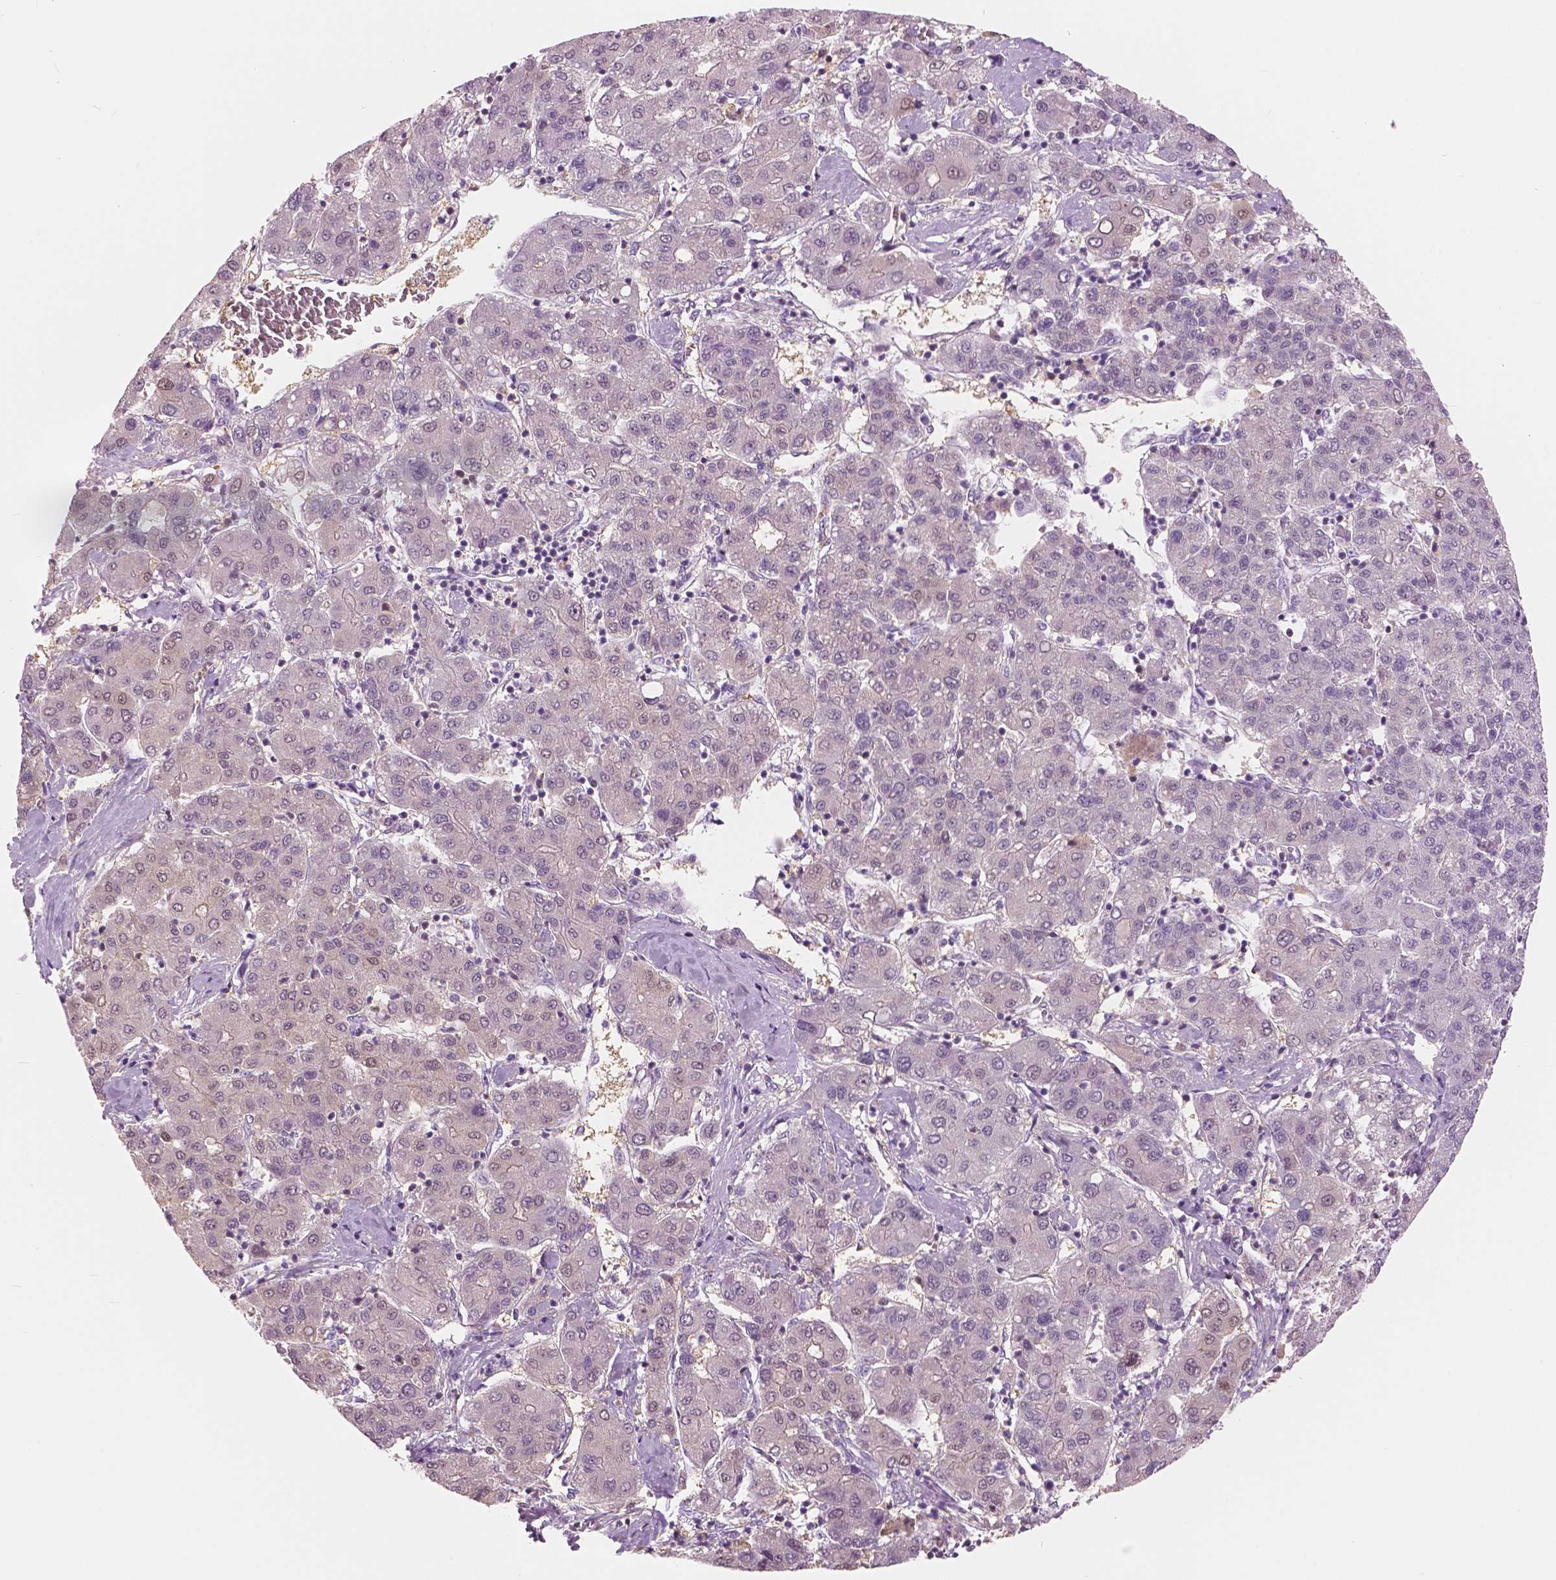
{"staining": {"intensity": "negative", "quantity": "none", "location": "none"}, "tissue": "liver cancer", "cell_type": "Tumor cells", "image_type": "cancer", "snomed": [{"axis": "morphology", "description": "Carcinoma, Hepatocellular, NOS"}, {"axis": "topography", "description": "Liver"}], "caption": "A photomicrograph of hepatocellular carcinoma (liver) stained for a protein shows no brown staining in tumor cells.", "gene": "GALM", "patient": {"sex": "male", "age": 65}}